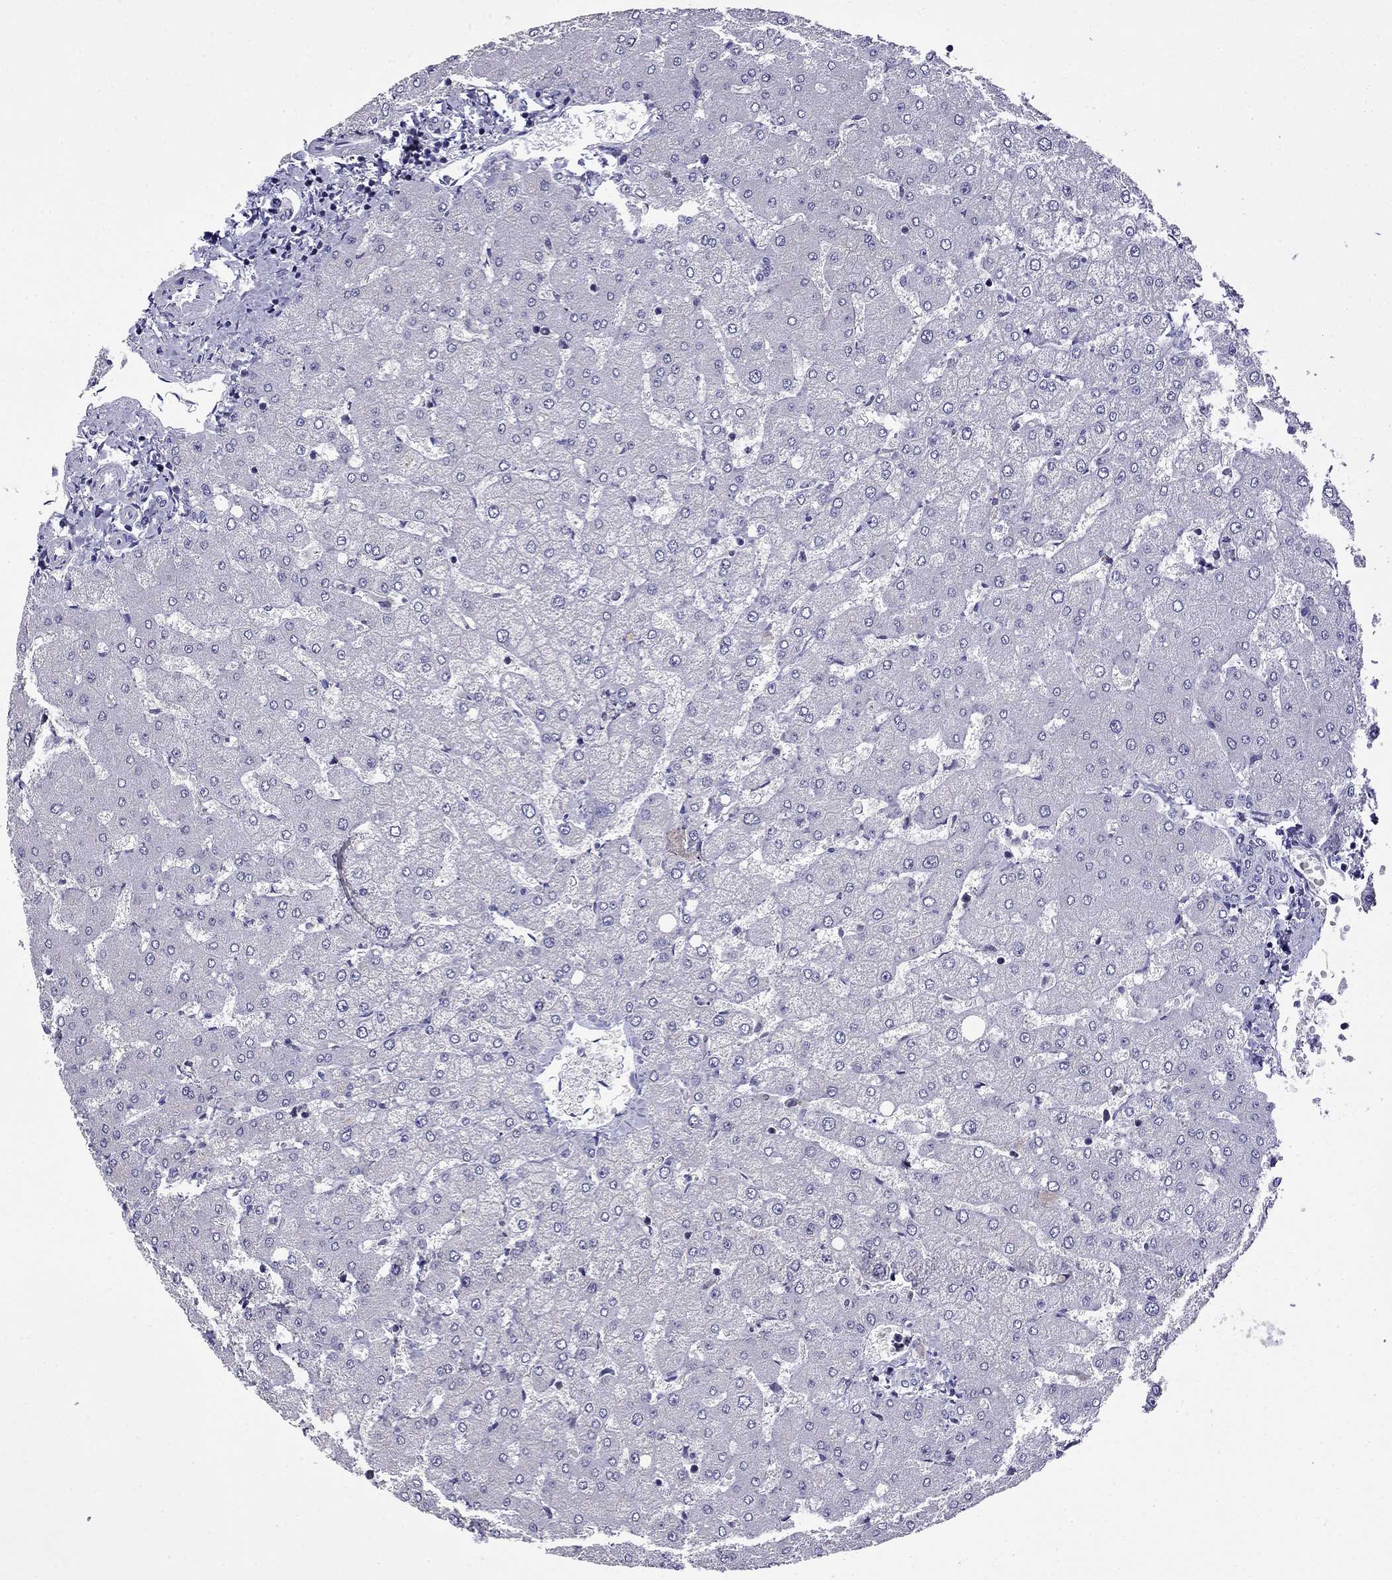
{"staining": {"intensity": "negative", "quantity": "none", "location": "none"}, "tissue": "liver", "cell_type": "Cholangiocytes", "image_type": "normal", "snomed": [{"axis": "morphology", "description": "Normal tissue, NOS"}, {"axis": "topography", "description": "Liver"}], "caption": "High power microscopy photomicrograph of an IHC photomicrograph of unremarkable liver, revealing no significant positivity in cholangiocytes. The staining was performed using DAB to visualize the protein expression in brown, while the nuclei were stained in blue with hematoxylin (Magnification: 20x).", "gene": "PRR18", "patient": {"sex": "female", "age": 54}}